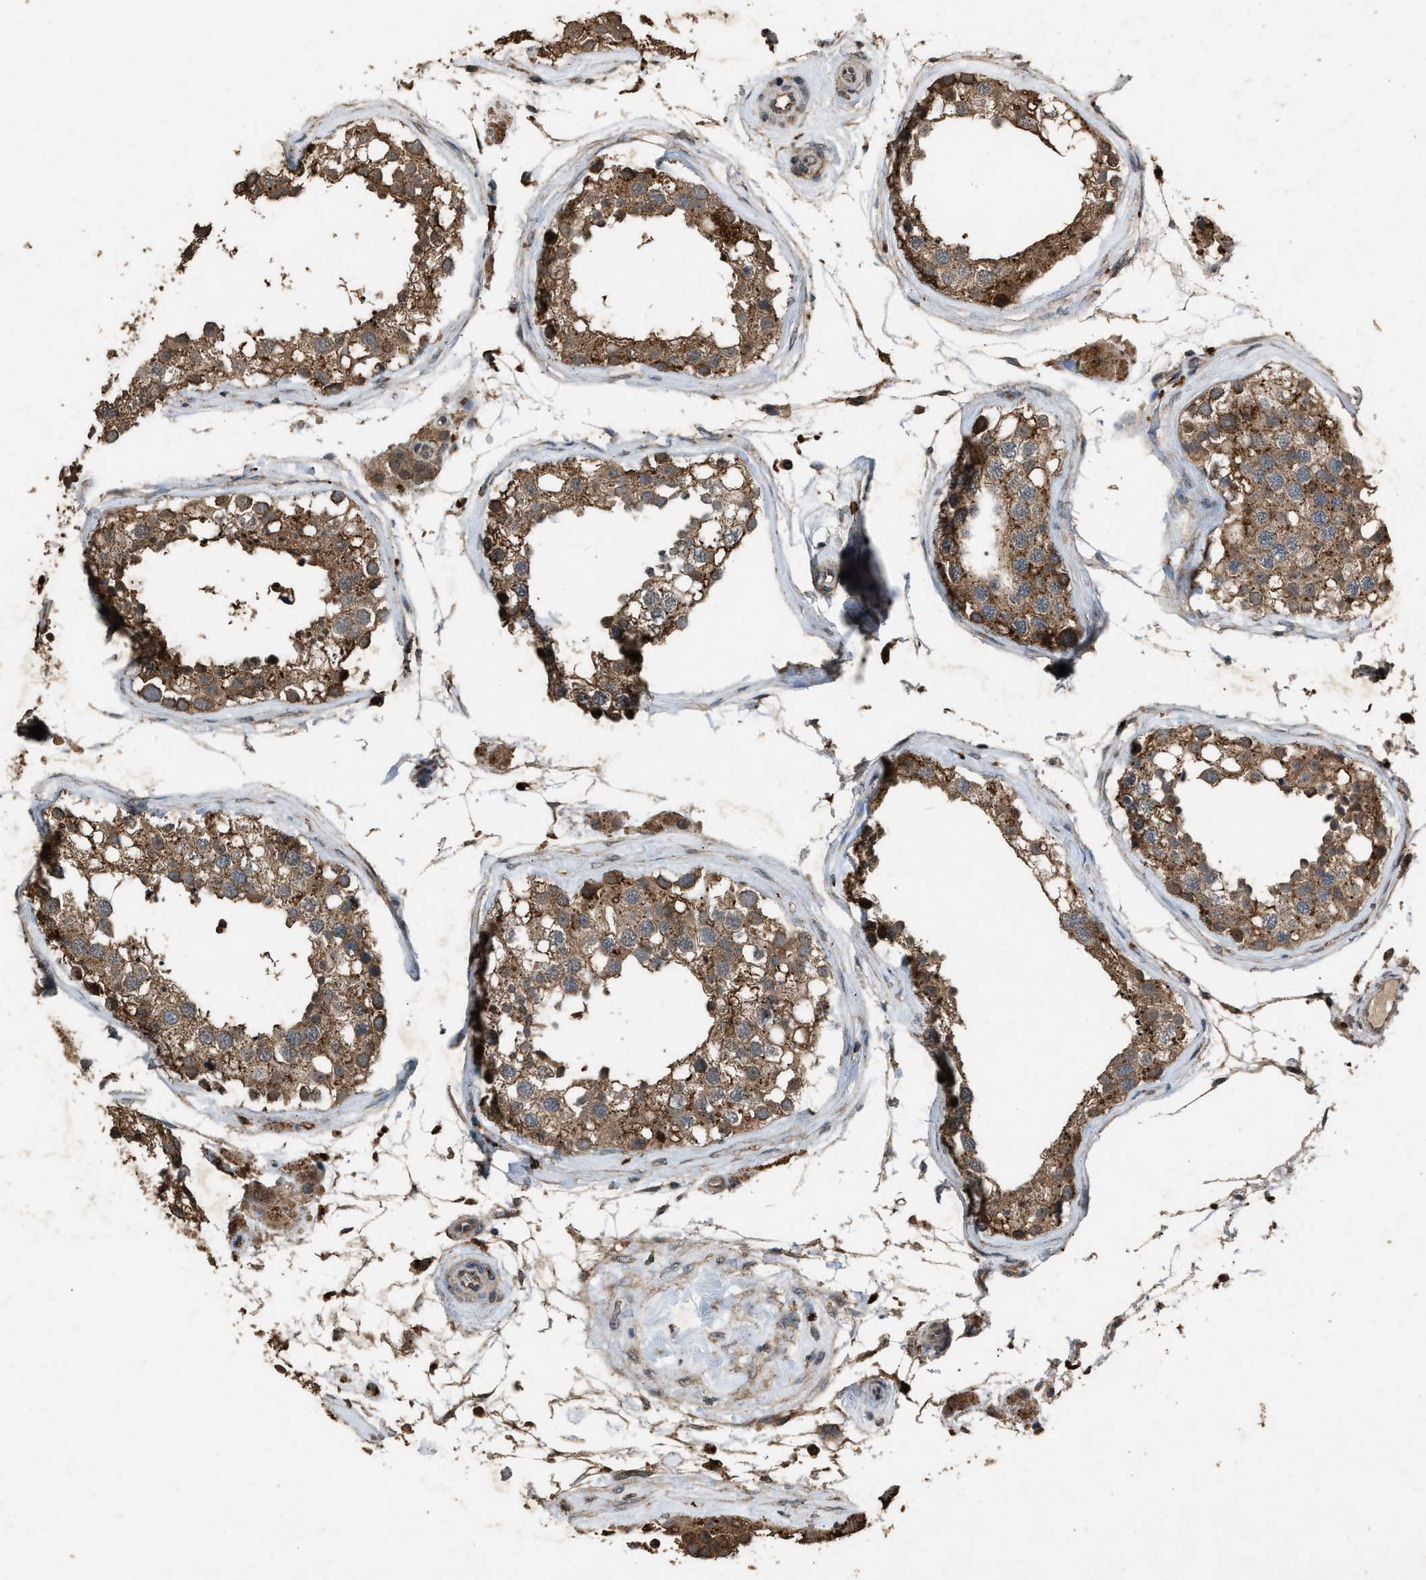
{"staining": {"intensity": "moderate", "quantity": ">75%", "location": "cytoplasmic/membranous"}, "tissue": "testis", "cell_type": "Cells in seminiferous ducts", "image_type": "normal", "snomed": [{"axis": "morphology", "description": "Normal tissue, NOS"}, {"axis": "topography", "description": "Testis"}], "caption": "Immunohistochemical staining of benign testis demonstrates moderate cytoplasmic/membranous protein positivity in about >75% of cells in seminiferous ducts.", "gene": "PSMD1", "patient": {"sex": "male", "age": 68}}